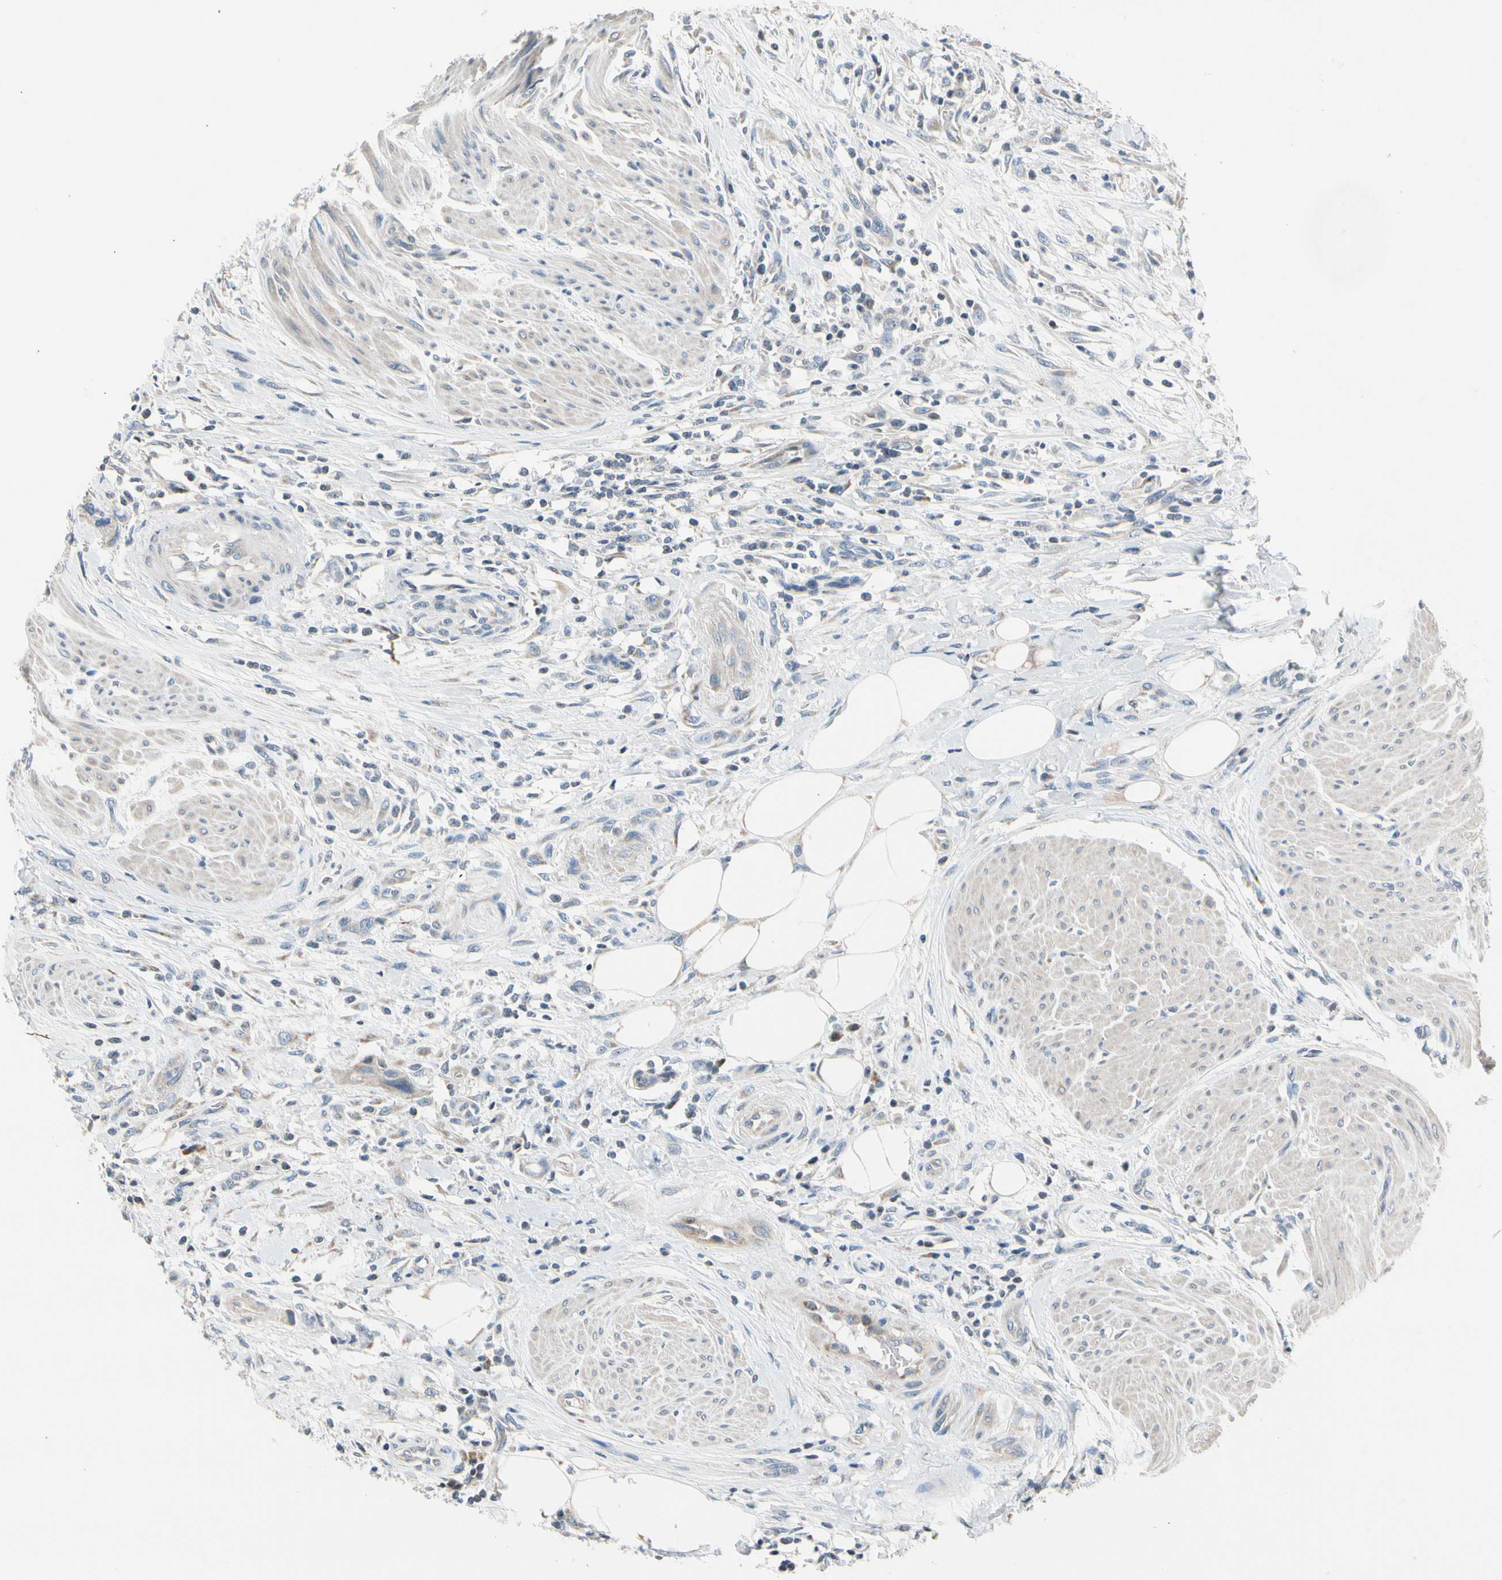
{"staining": {"intensity": "negative", "quantity": "none", "location": "none"}, "tissue": "urothelial cancer", "cell_type": "Tumor cells", "image_type": "cancer", "snomed": [{"axis": "morphology", "description": "Urothelial carcinoma, High grade"}, {"axis": "topography", "description": "Urinary bladder"}], "caption": "Histopathology image shows no protein expression in tumor cells of high-grade urothelial carcinoma tissue.", "gene": "SOX30", "patient": {"sex": "male", "age": 35}}